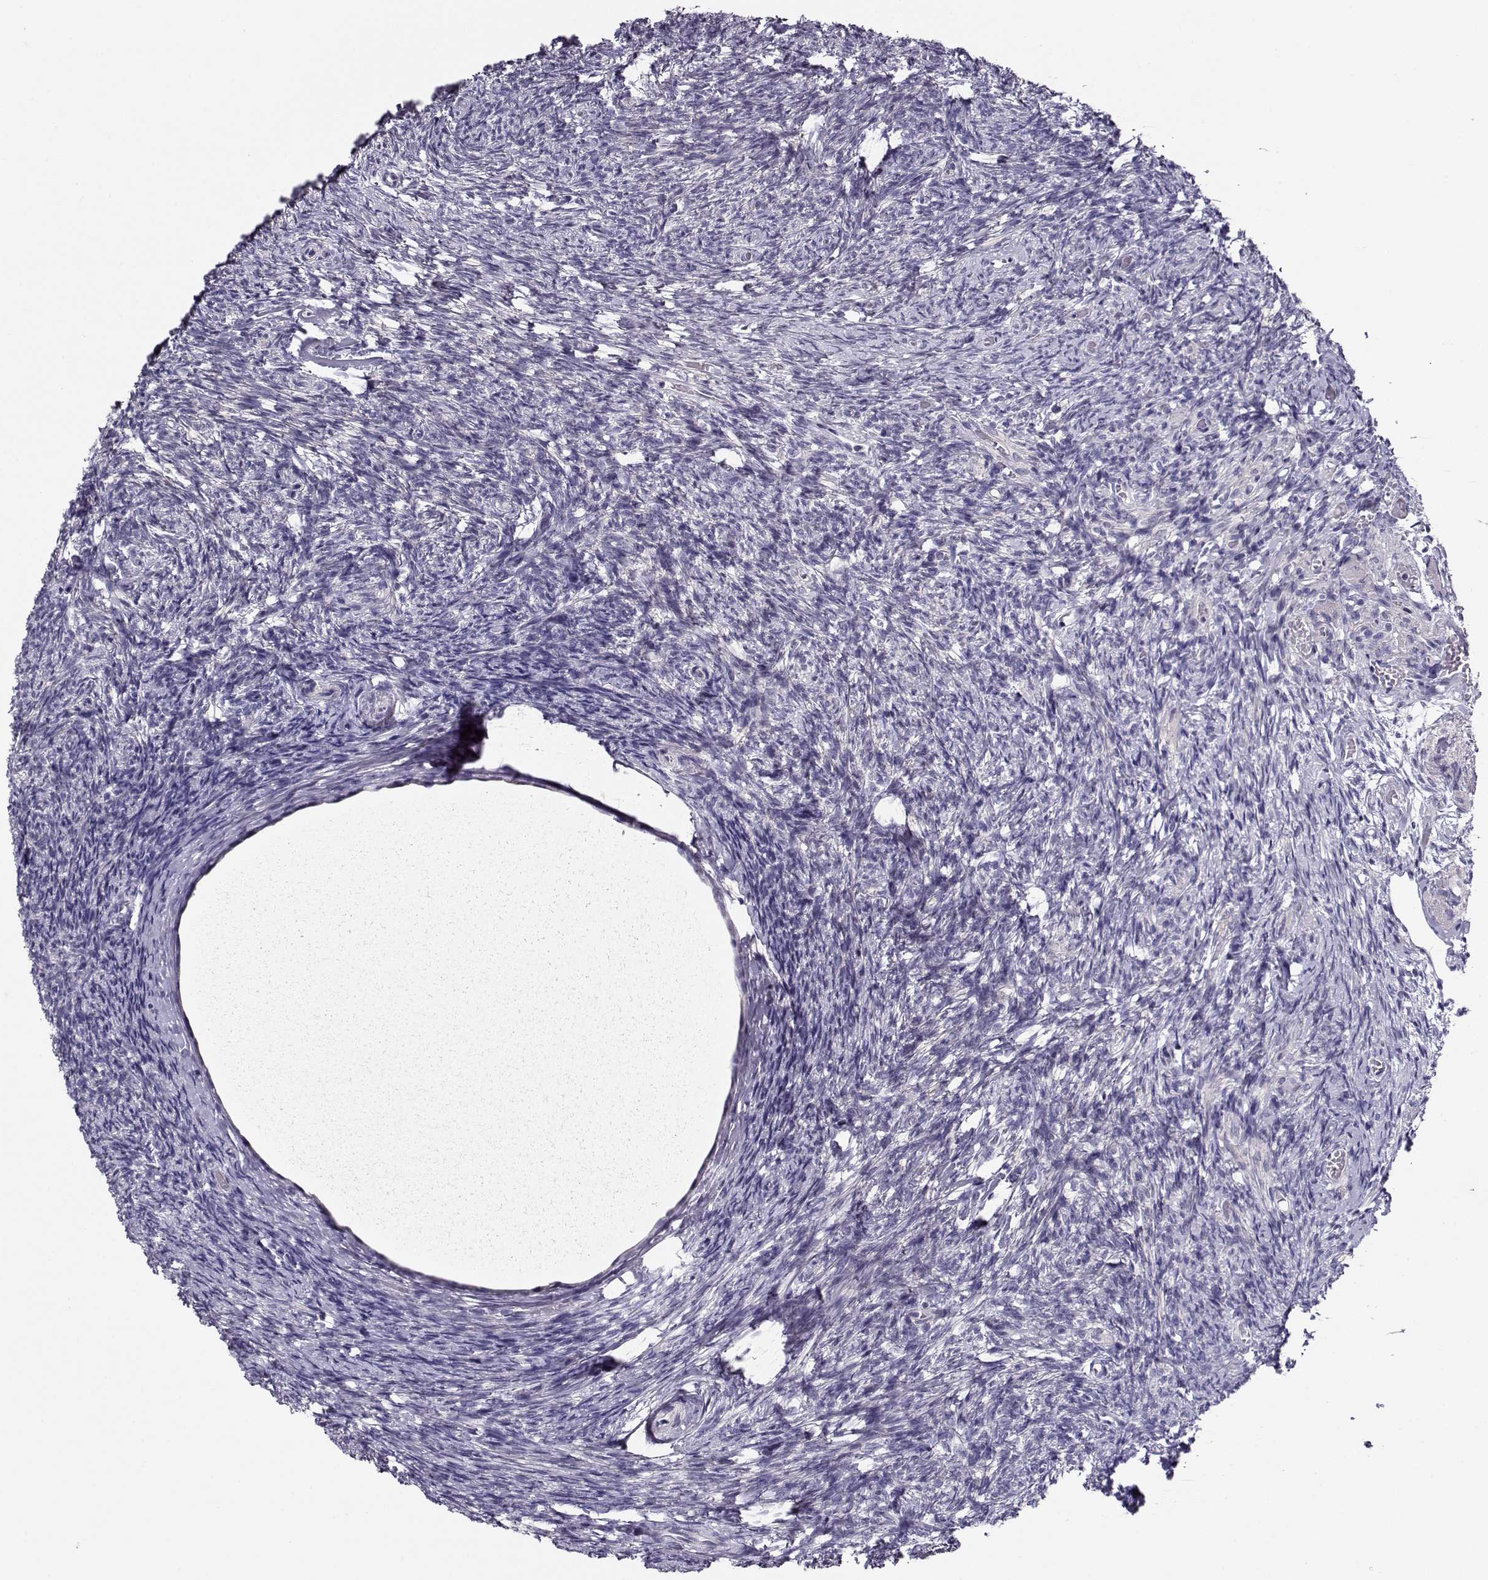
{"staining": {"intensity": "negative", "quantity": "none", "location": "none"}, "tissue": "ovary", "cell_type": "Ovarian stroma cells", "image_type": "normal", "snomed": [{"axis": "morphology", "description": "Normal tissue, NOS"}, {"axis": "topography", "description": "Ovary"}], "caption": "The histopathology image exhibits no staining of ovarian stroma cells in normal ovary. (DAB immunohistochemistry (IHC) visualized using brightfield microscopy, high magnification).", "gene": "CRX", "patient": {"sex": "female", "age": 72}}